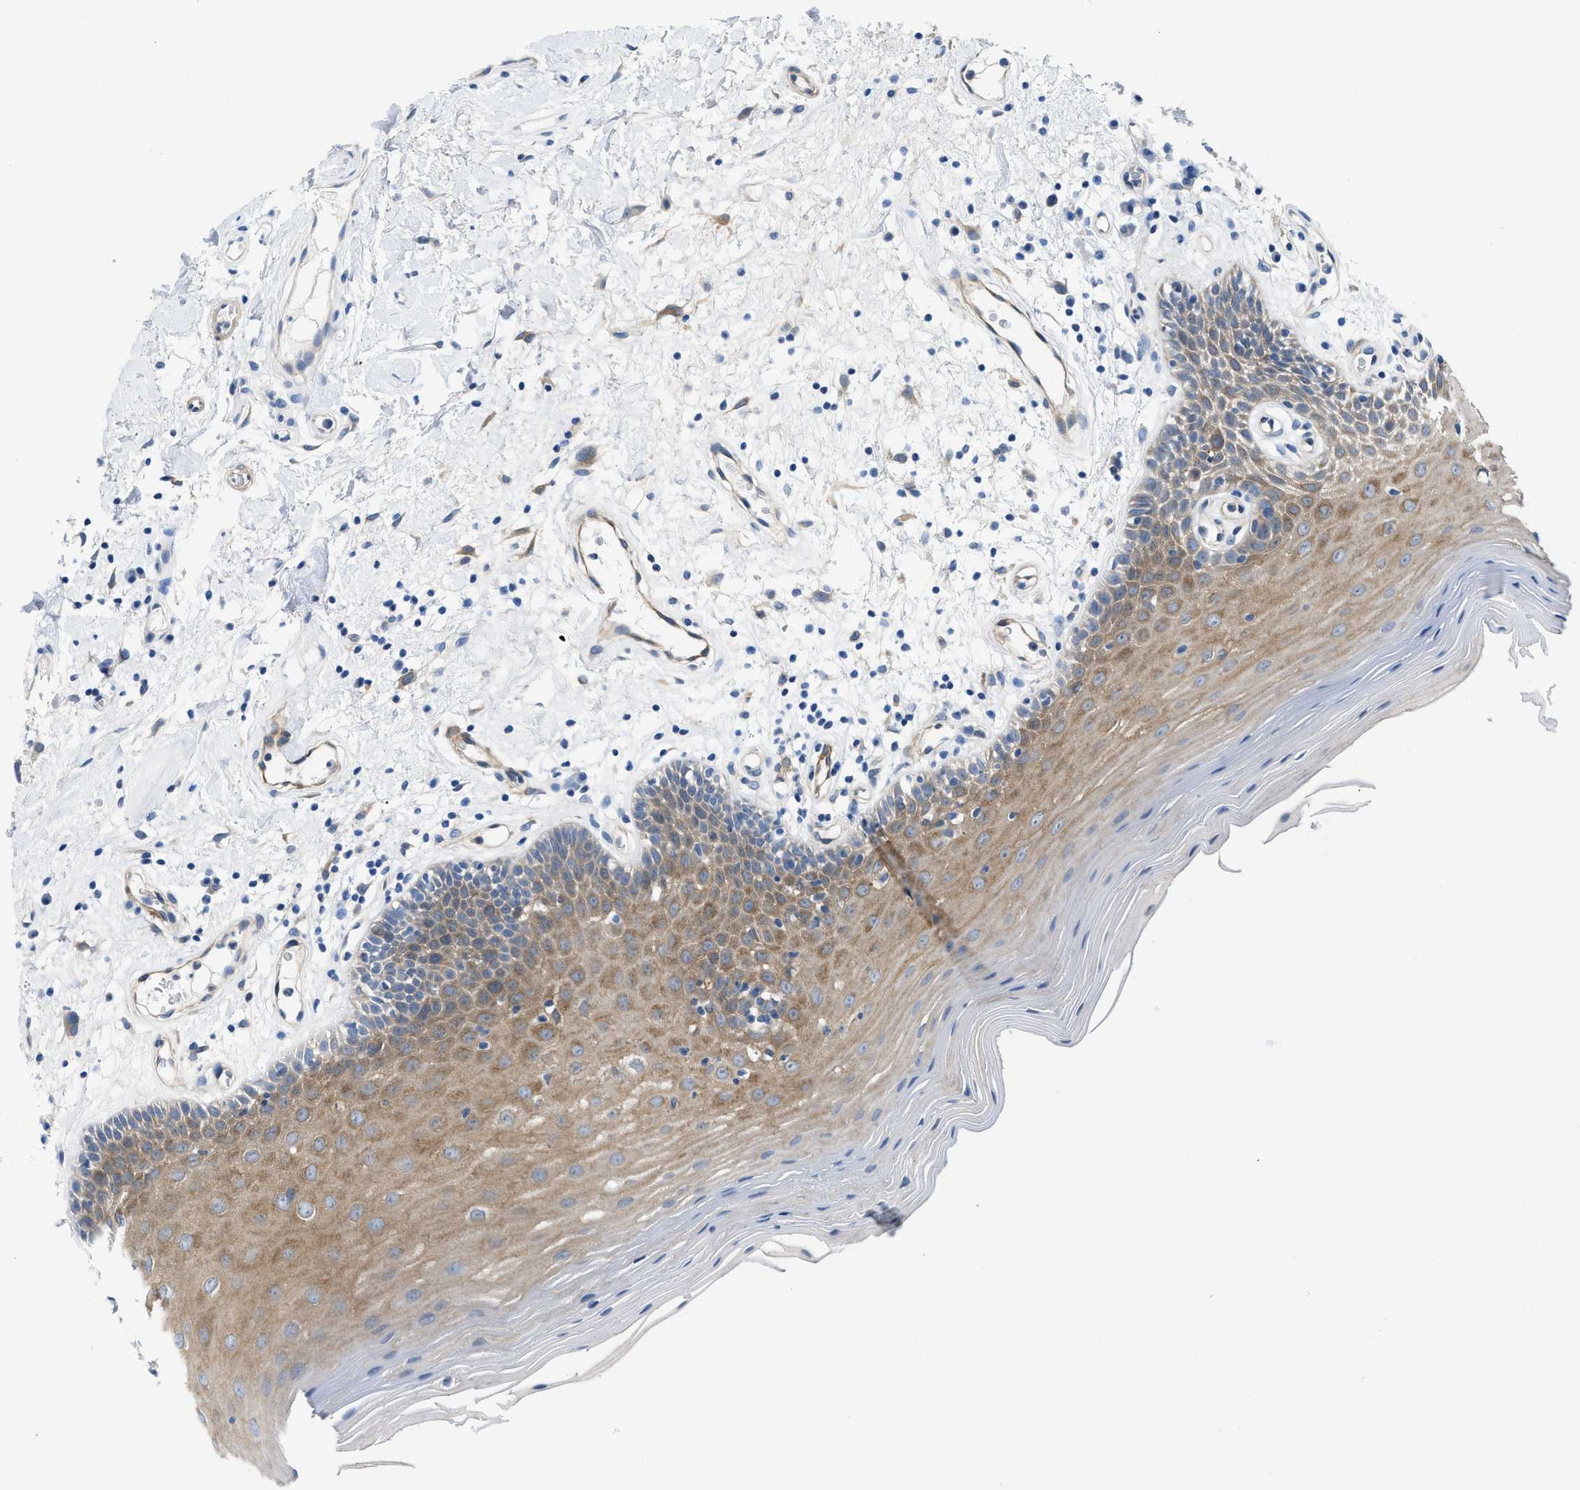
{"staining": {"intensity": "moderate", "quantity": ">75%", "location": "cytoplasmic/membranous"}, "tissue": "oral mucosa", "cell_type": "Squamous epithelial cells", "image_type": "normal", "snomed": [{"axis": "morphology", "description": "Normal tissue, NOS"}, {"axis": "morphology", "description": "Squamous cell carcinoma, NOS"}, {"axis": "topography", "description": "Skeletal muscle"}, {"axis": "topography", "description": "Oral tissue"}, {"axis": "topography", "description": "Head-Neck"}], "caption": "A micrograph of oral mucosa stained for a protein demonstrates moderate cytoplasmic/membranous brown staining in squamous epithelial cells. (DAB (3,3'-diaminobenzidine) IHC, brown staining for protein, blue staining for nuclei).", "gene": "PDLIM5", "patient": {"sex": "male", "age": 71}}